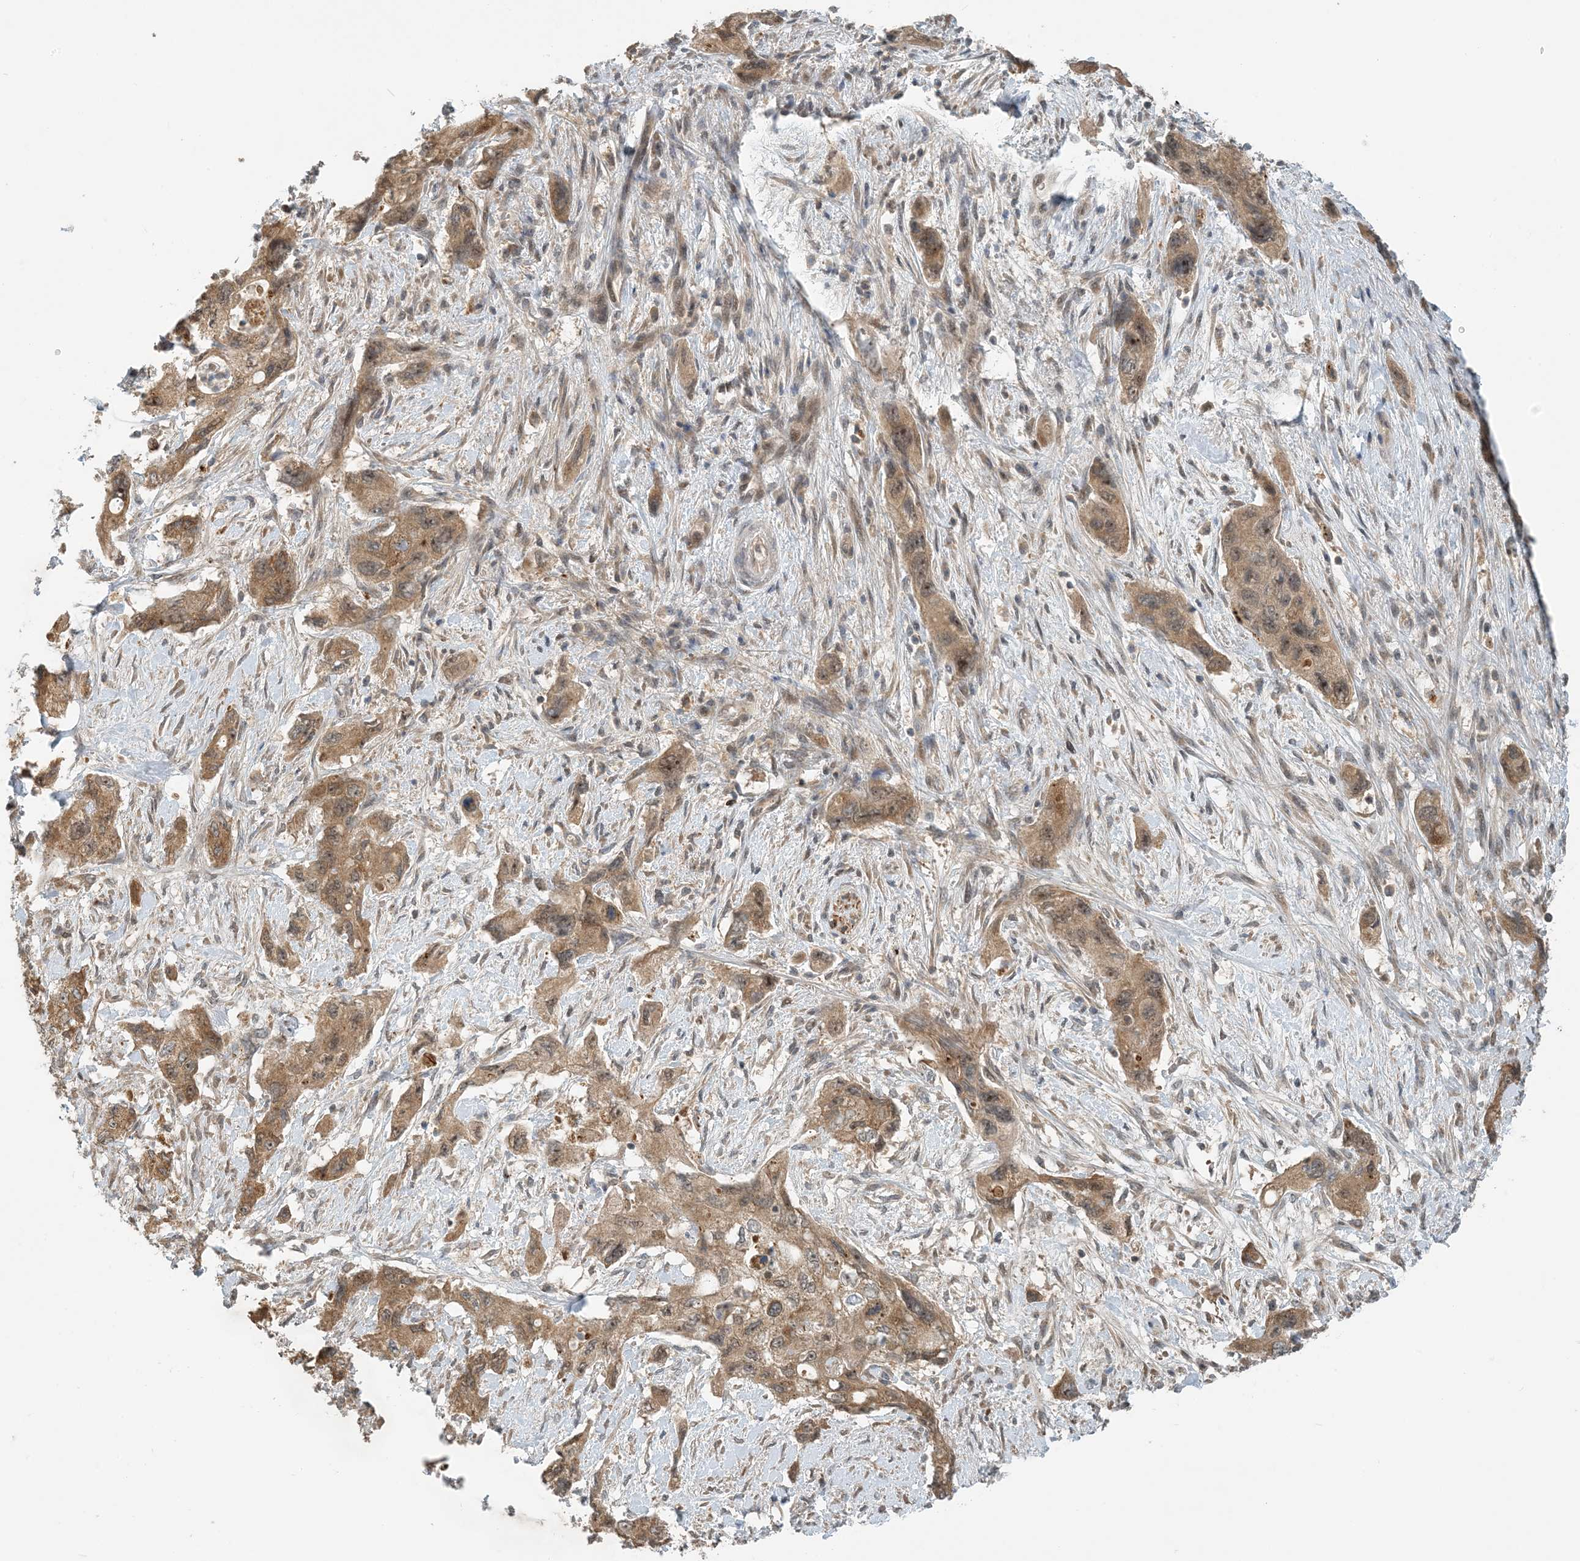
{"staining": {"intensity": "moderate", "quantity": ">75%", "location": "cytoplasmic/membranous"}, "tissue": "pancreatic cancer", "cell_type": "Tumor cells", "image_type": "cancer", "snomed": [{"axis": "morphology", "description": "Adenocarcinoma, NOS"}, {"axis": "topography", "description": "Pancreas"}], "caption": "Pancreatic adenocarcinoma stained with a protein marker reveals moderate staining in tumor cells.", "gene": "ZBTB3", "patient": {"sex": "female", "age": 73}}